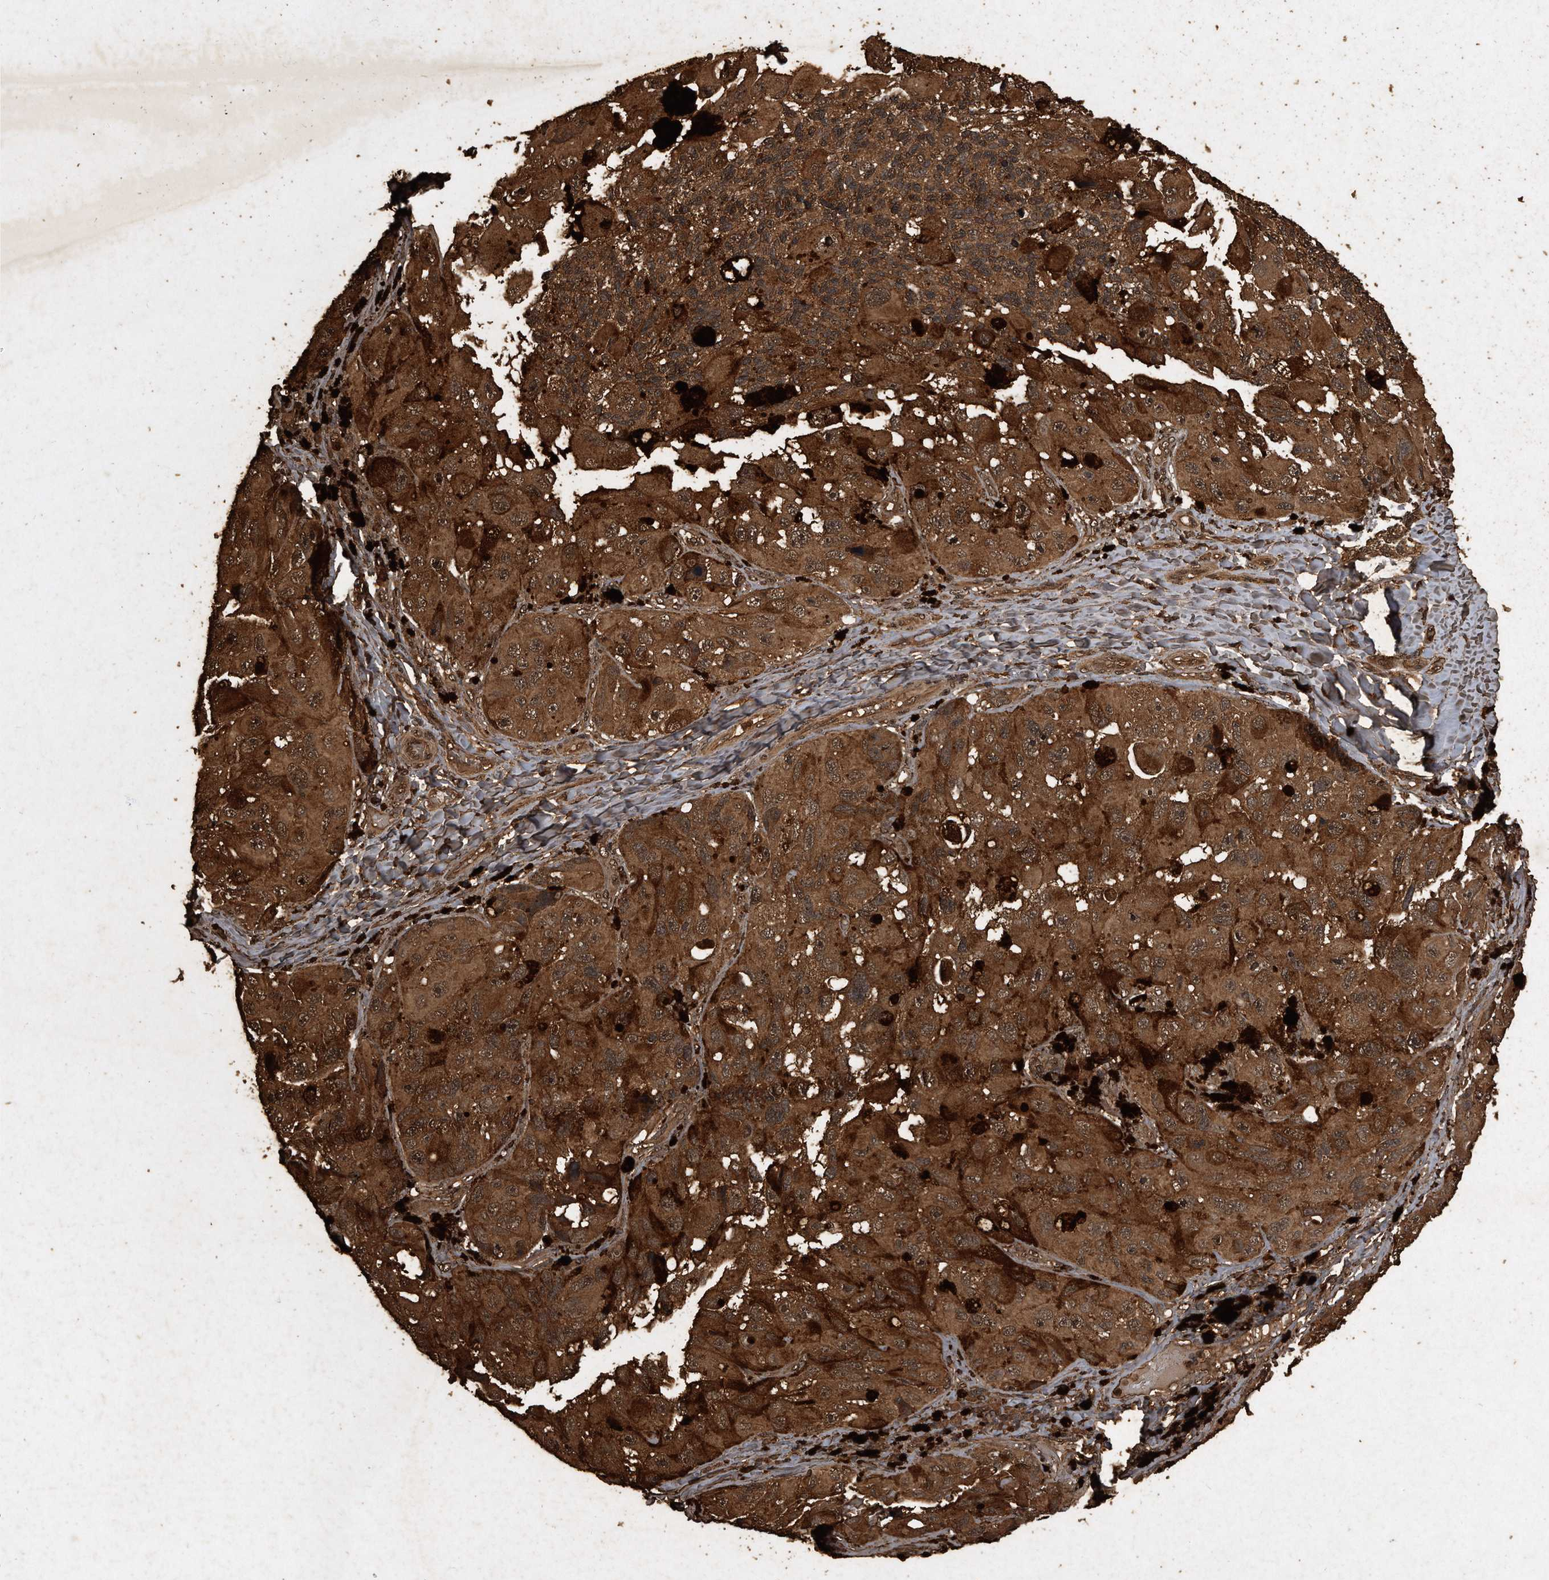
{"staining": {"intensity": "strong", "quantity": ">75%", "location": "cytoplasmic/membranous"}, "tissue": "melanoma", "cell_type": "Tumor cells", "image_type": "cancer", "snomed": [{"axis": "morphology", "description": "Malignant melanoma, NOS"}, {"axis": "topography", "description": "Skin"}], "caption": "Protein staining by IHC demonstrates strong cytoplasmic/membranous staining in approximately >75% of tumor cells in malignant melanoma.", "gene": "CFLAR", "patient": {"sex": "female", "age": 73}}